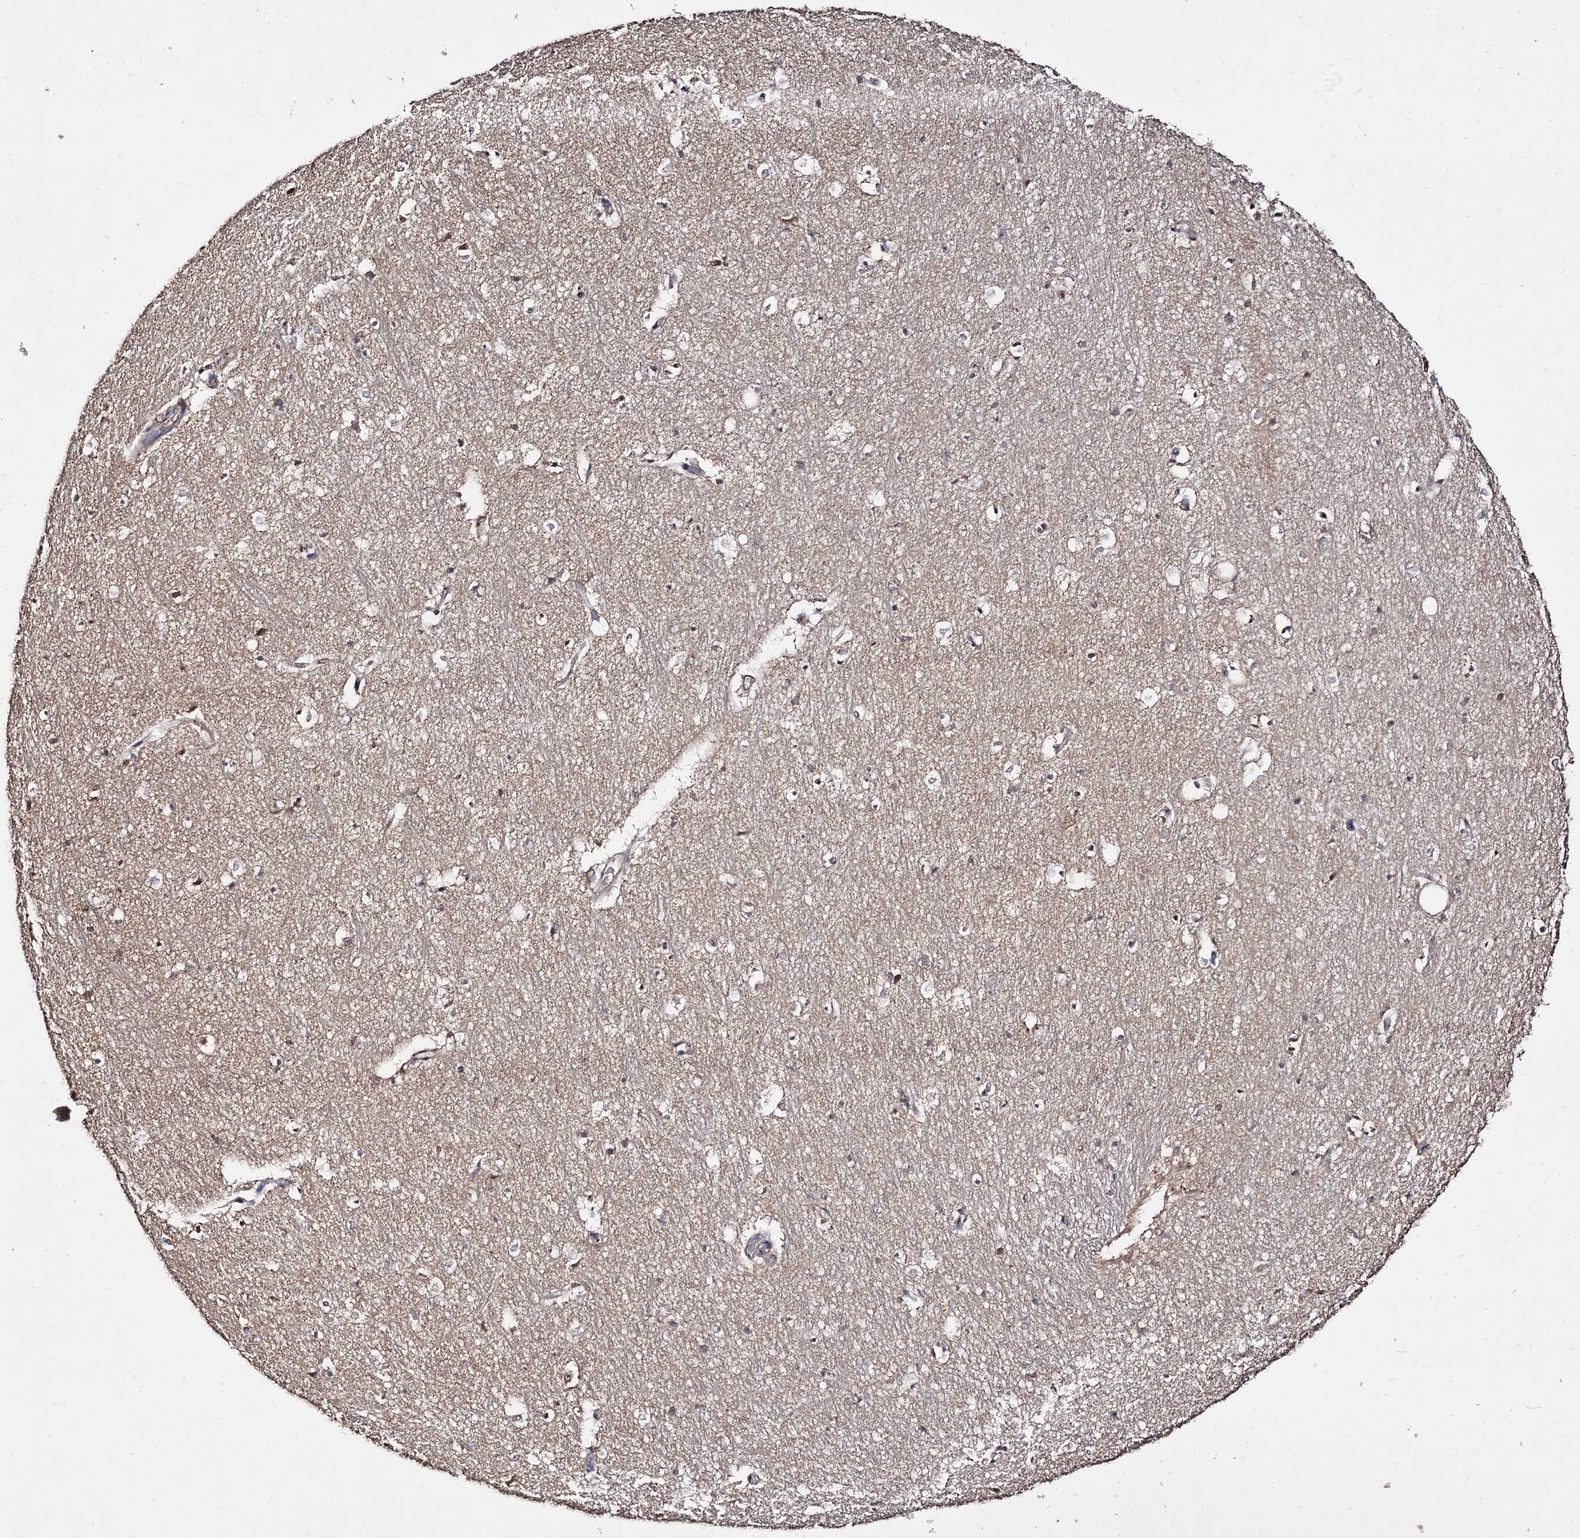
{"staining": {"intensity": "negative", "quantity": "none", "location": "none"}, "tissue": "hippocampus", "cell_type": "Glial cells", "image_type": "normal", "snomed": [{"axis": "morphology", "description": "Normal tissue, NOS"}, {"axis": "topography", "description": "Hippocampus"}], "caption": "Histopathology image shows no significant protein expression in glial cells of normal hippocampus.", "gene": "ARFIP2", "patient": {"sex": "female", "age": 64}}